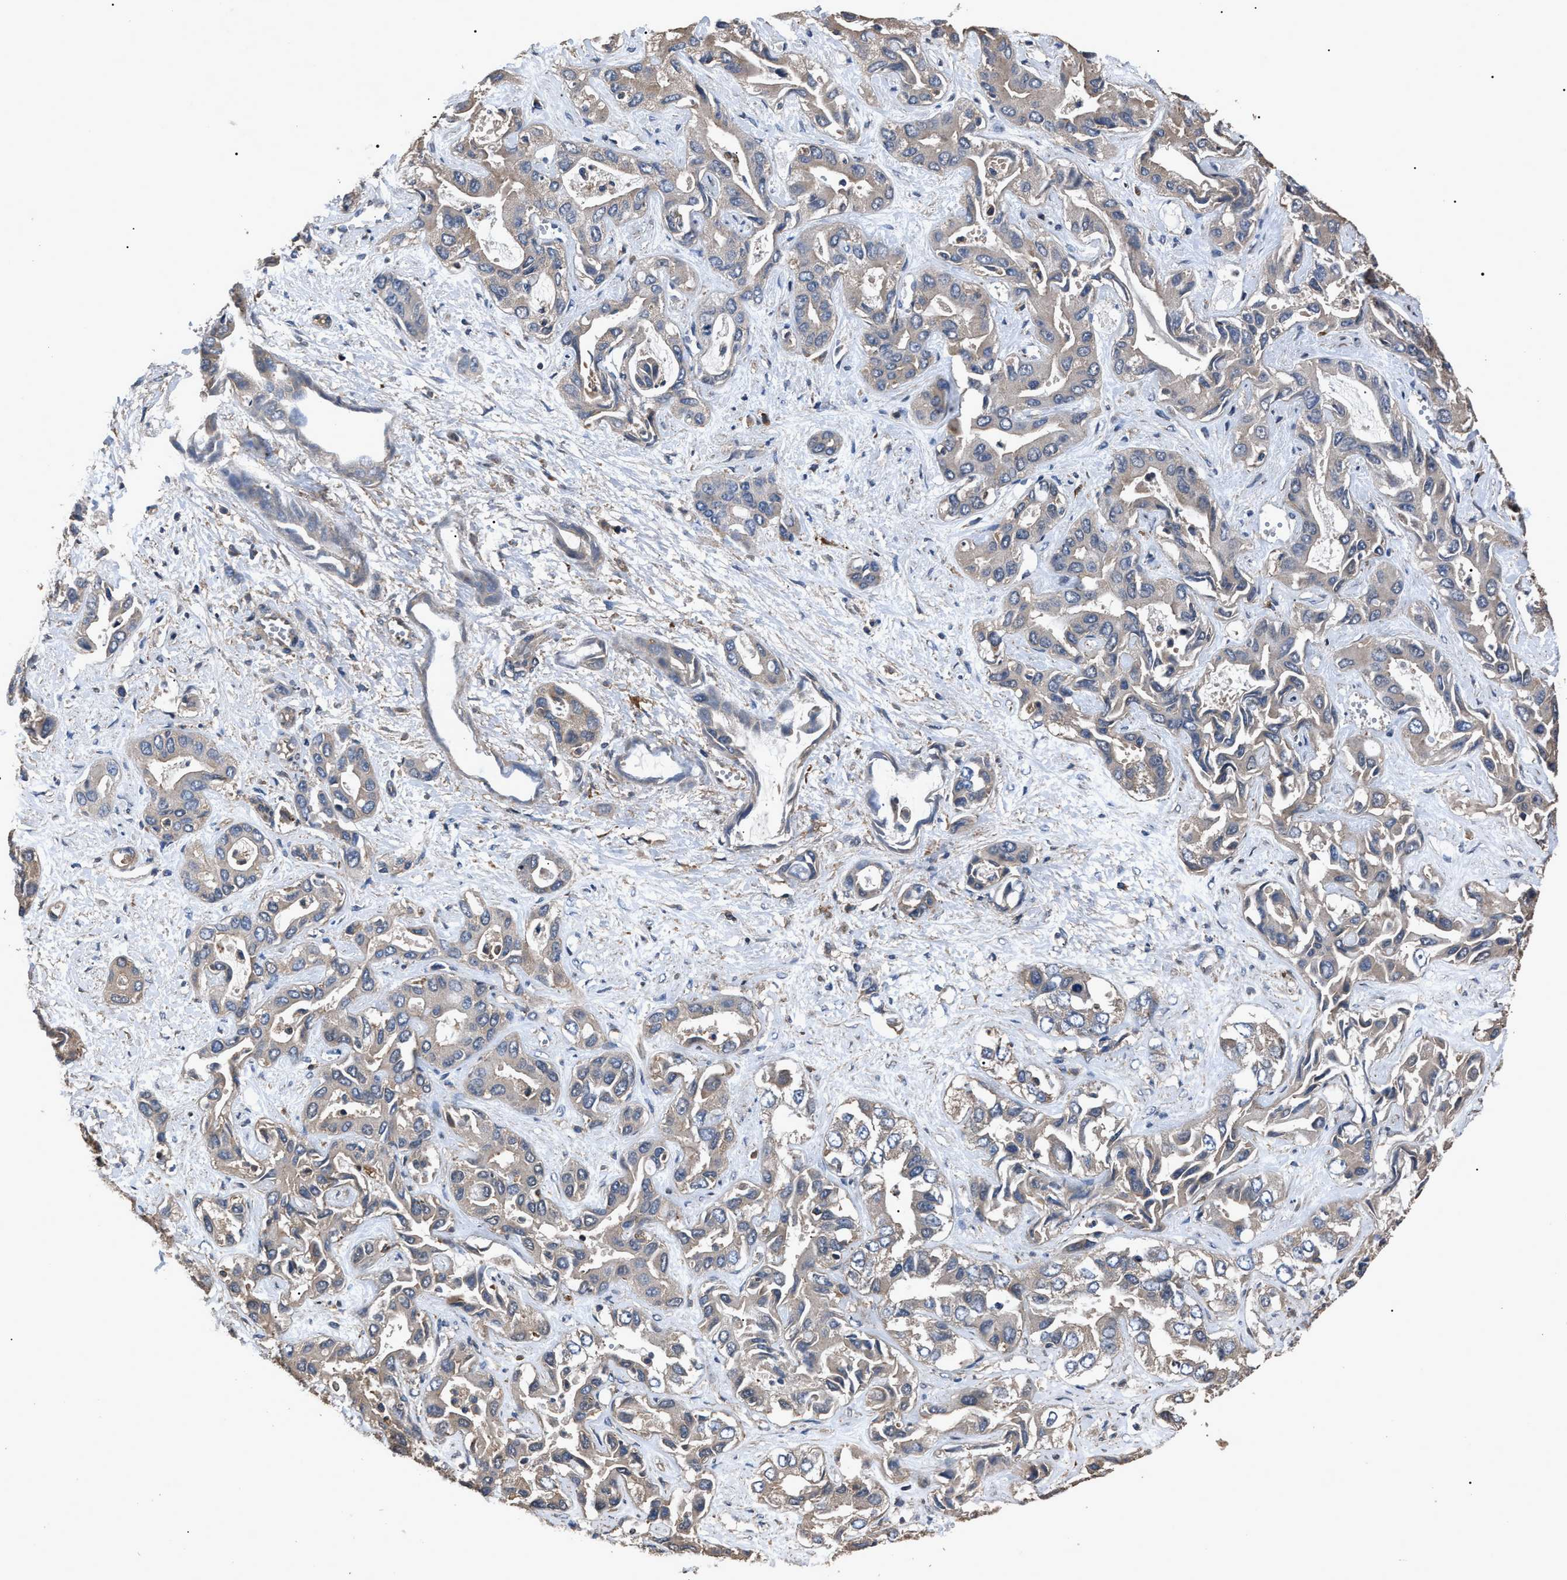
{"staining": {"intensity": "weak", "quantity": "25%-75%", "location": "cytoplasmic/membranous"}, "tissue": "liver cancer", "cell_type": "Tumor cells", "image_type": "cancer", "snomed": [{"axis": "morphology", "description": "Cholangiocarcinoma"}, {"axis": "topography", "description": "Liver"}], "caption": "Immunohistochemical staining of human liver cancer (cholangiocarcinoma) shows weak cytoplasmic/membranous protein expression in approximately 25%-75% of tumor cells. (DAB IHC, brown staining for protein, blue staining for nuclei).", "gene": "RNF216", "patient": {"sex": "female", "age": 52}}